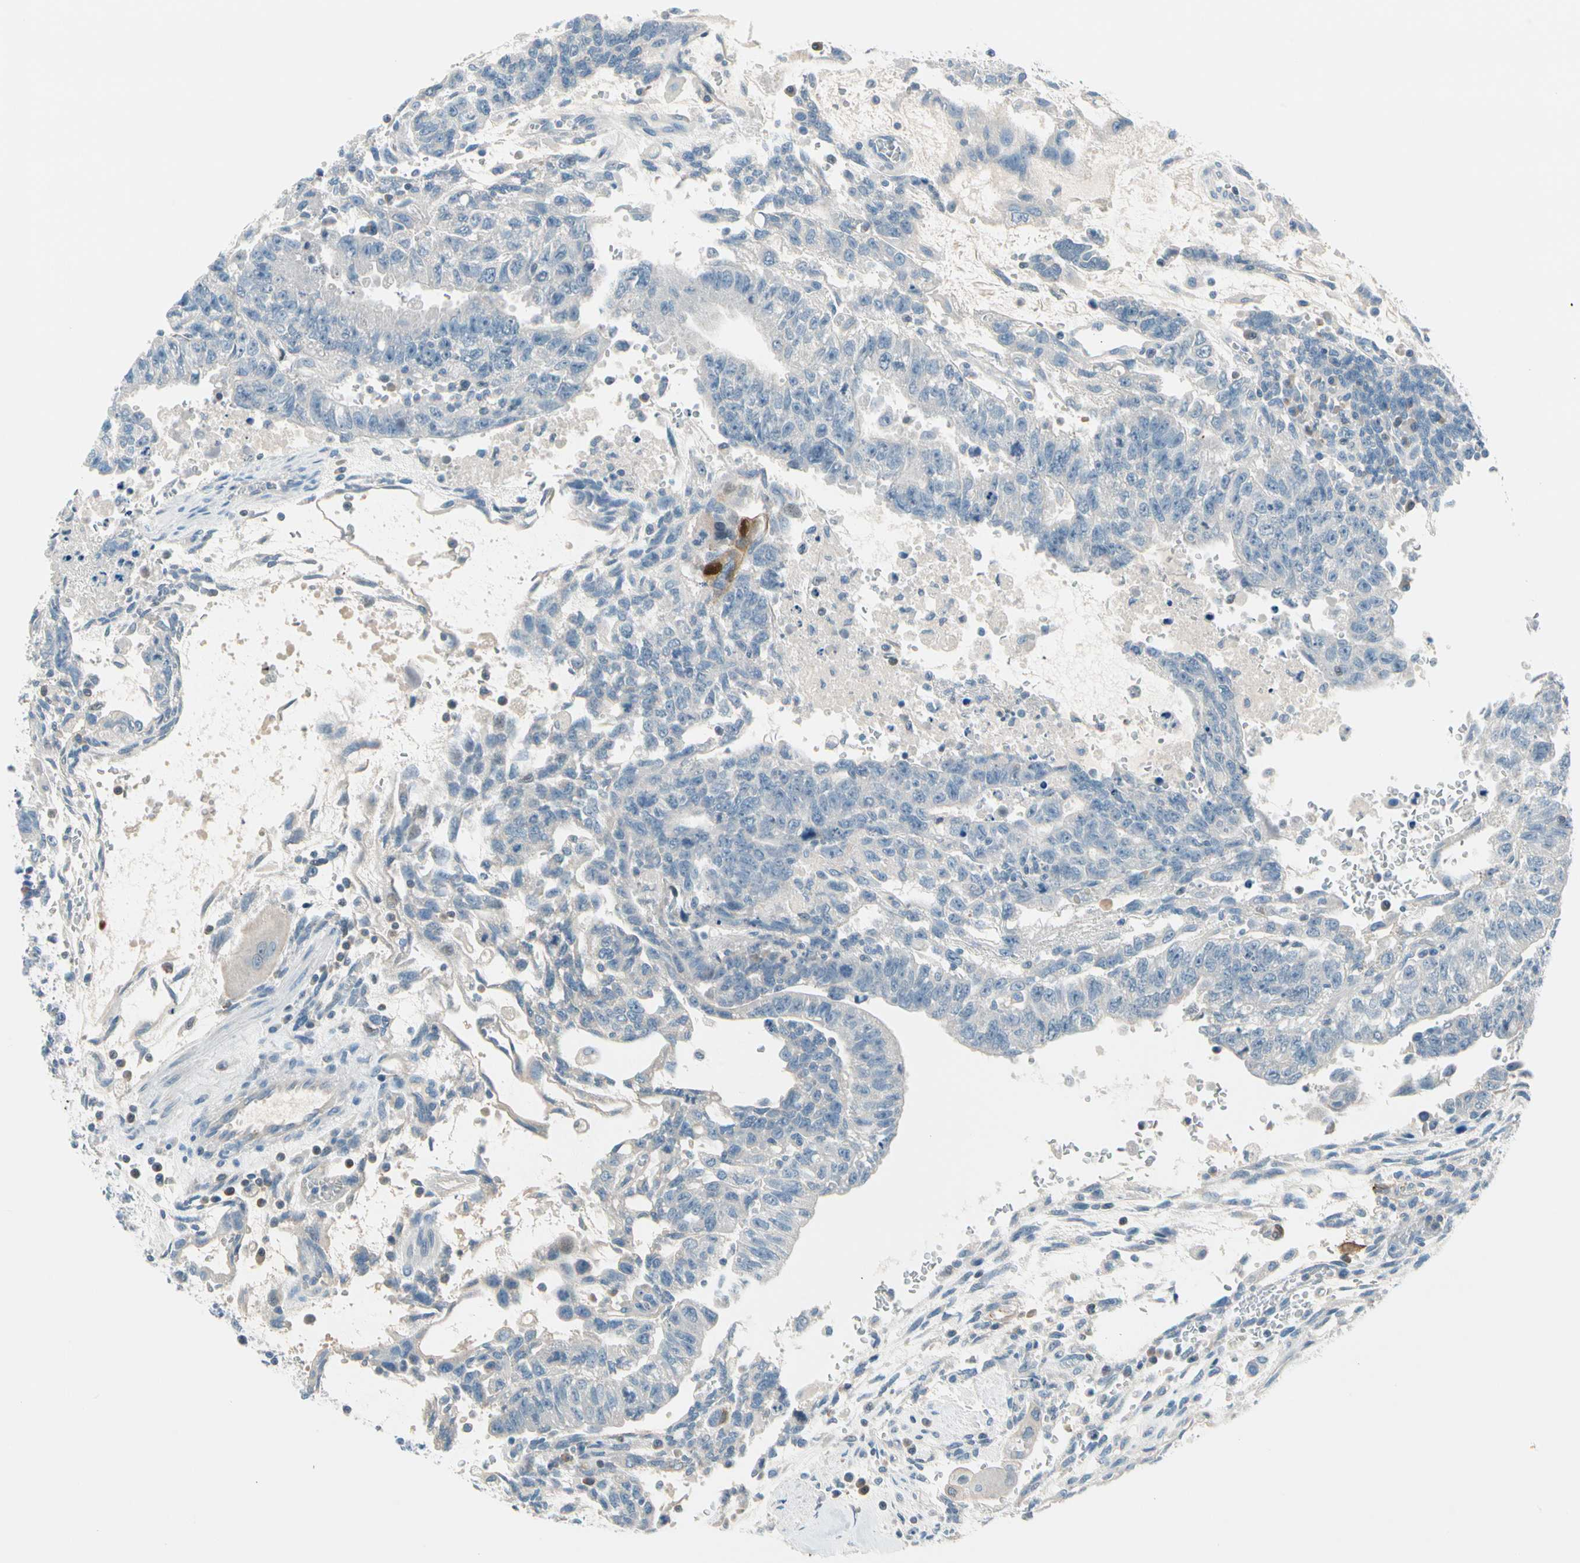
{"staining": {"intensity": "negative", "quantity": "none", "location": "none"}, "tissue": "testis cancer", "cell_type": "Tumor cells", "image_type": "cancer", "snomed": [{"axis": "morphology", "description": "Seminoma, NOS"}, {"axis": "morphology", "description": "Carcinoma, Embryonal, NOS"}, {"axis": "topography", "description": "Testis"}], "caption": "There is no significant staining in tumor cells of testis cancer (seminoma). The staining is performed using DAB (3,3'-diaminobenzidine) brown chromogen with nuclei counter-stained in using hematoxylin.", "gene": "STK40", "patient": {"sex": "male", "age": 52}}